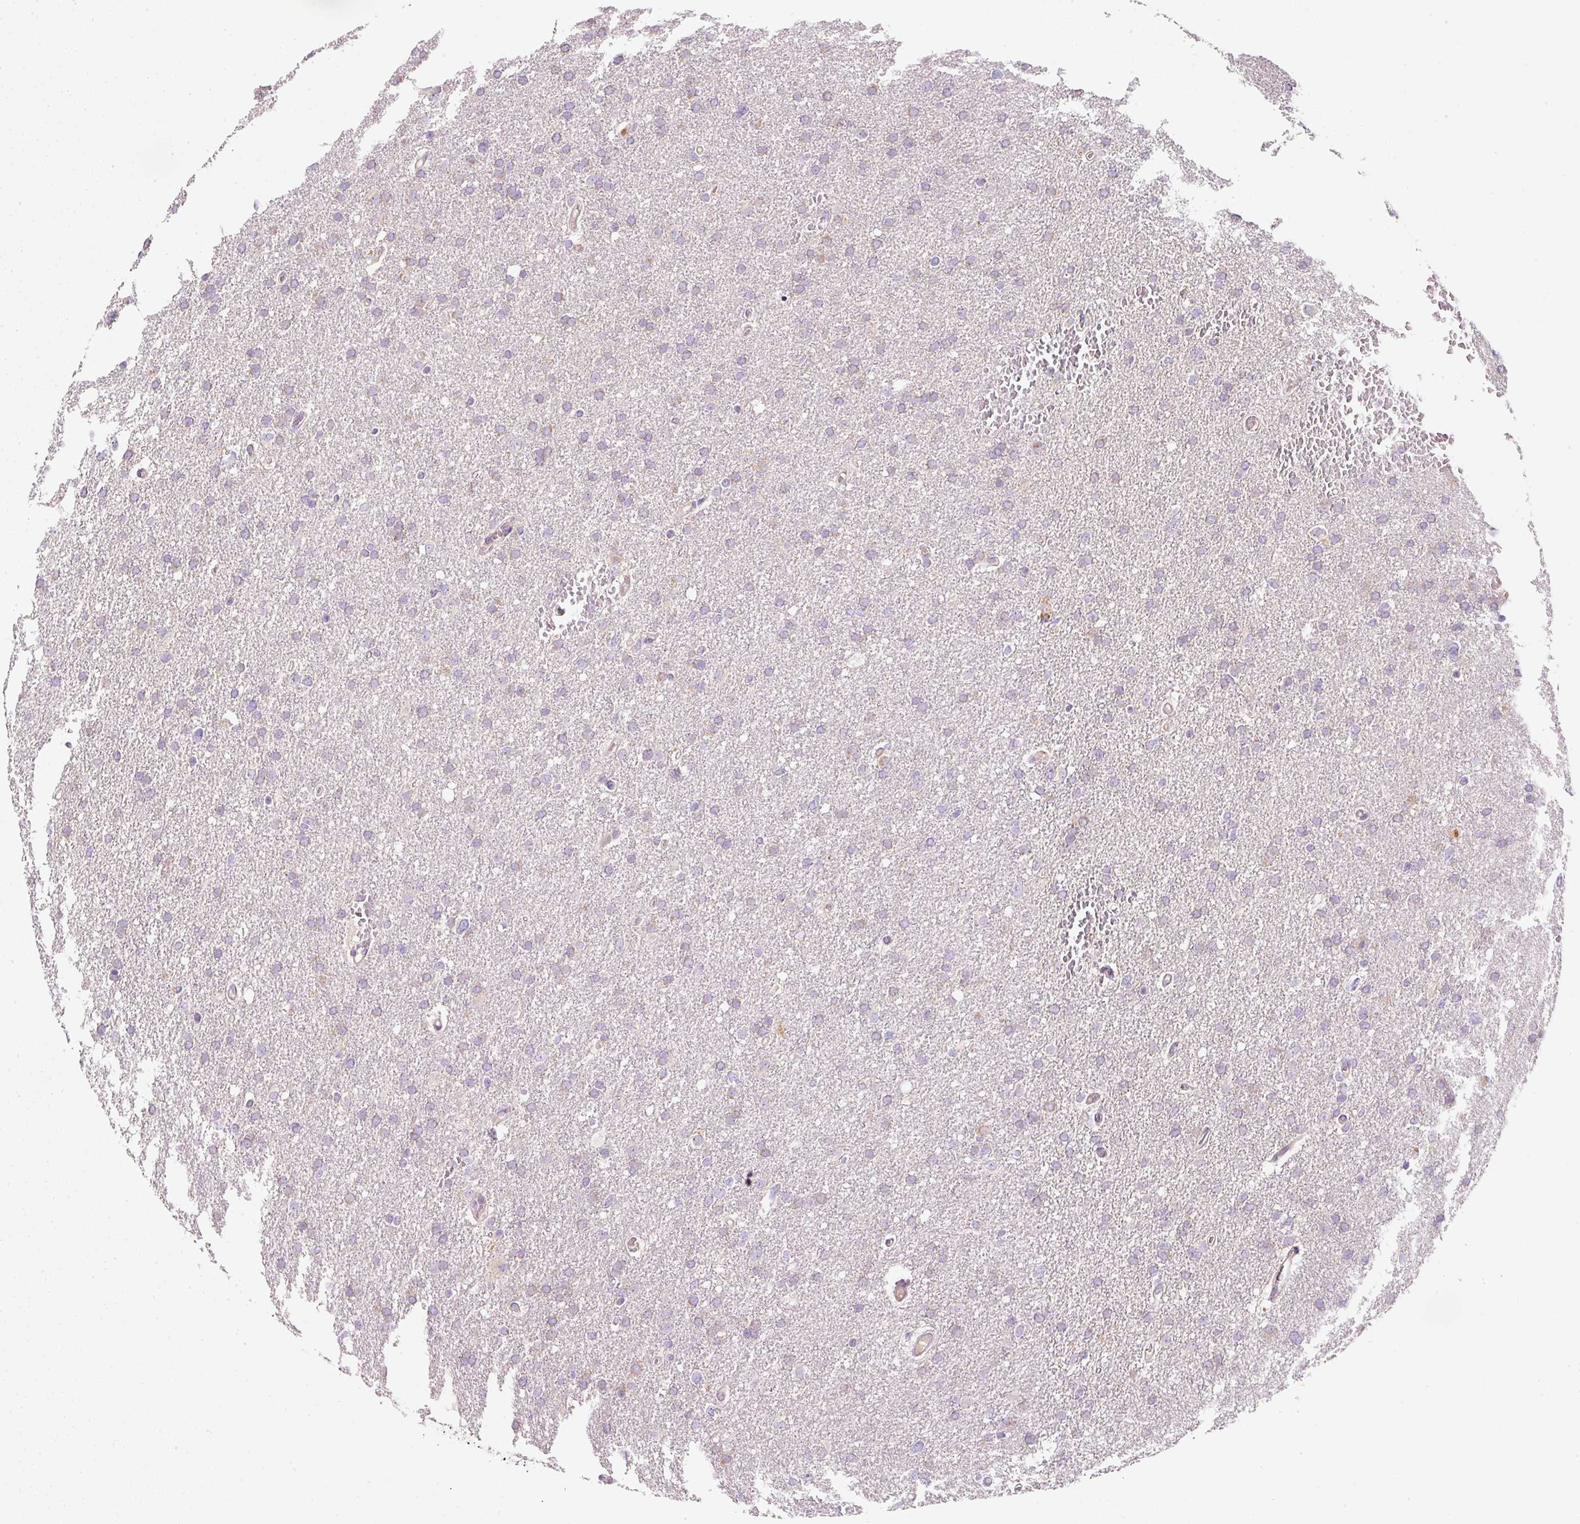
{"staining": {"intensity": "negative", "quantity": "none", "location": "none"}, "tissue": "glioma", "cell_type": "Tumor cells", "image_type": "cancer", "snomed": [{"axis": "morphology", "description": "Glioma, malignant, High grade"}, {"axis": "topography", "description": "Cerebral cortex"}], "caption": "The micrograph exhibits no staining of tumor cells in high-grade glioma (malignant).", "gene": "MORN4", "patient": {"sex": "female", "age": 36}}